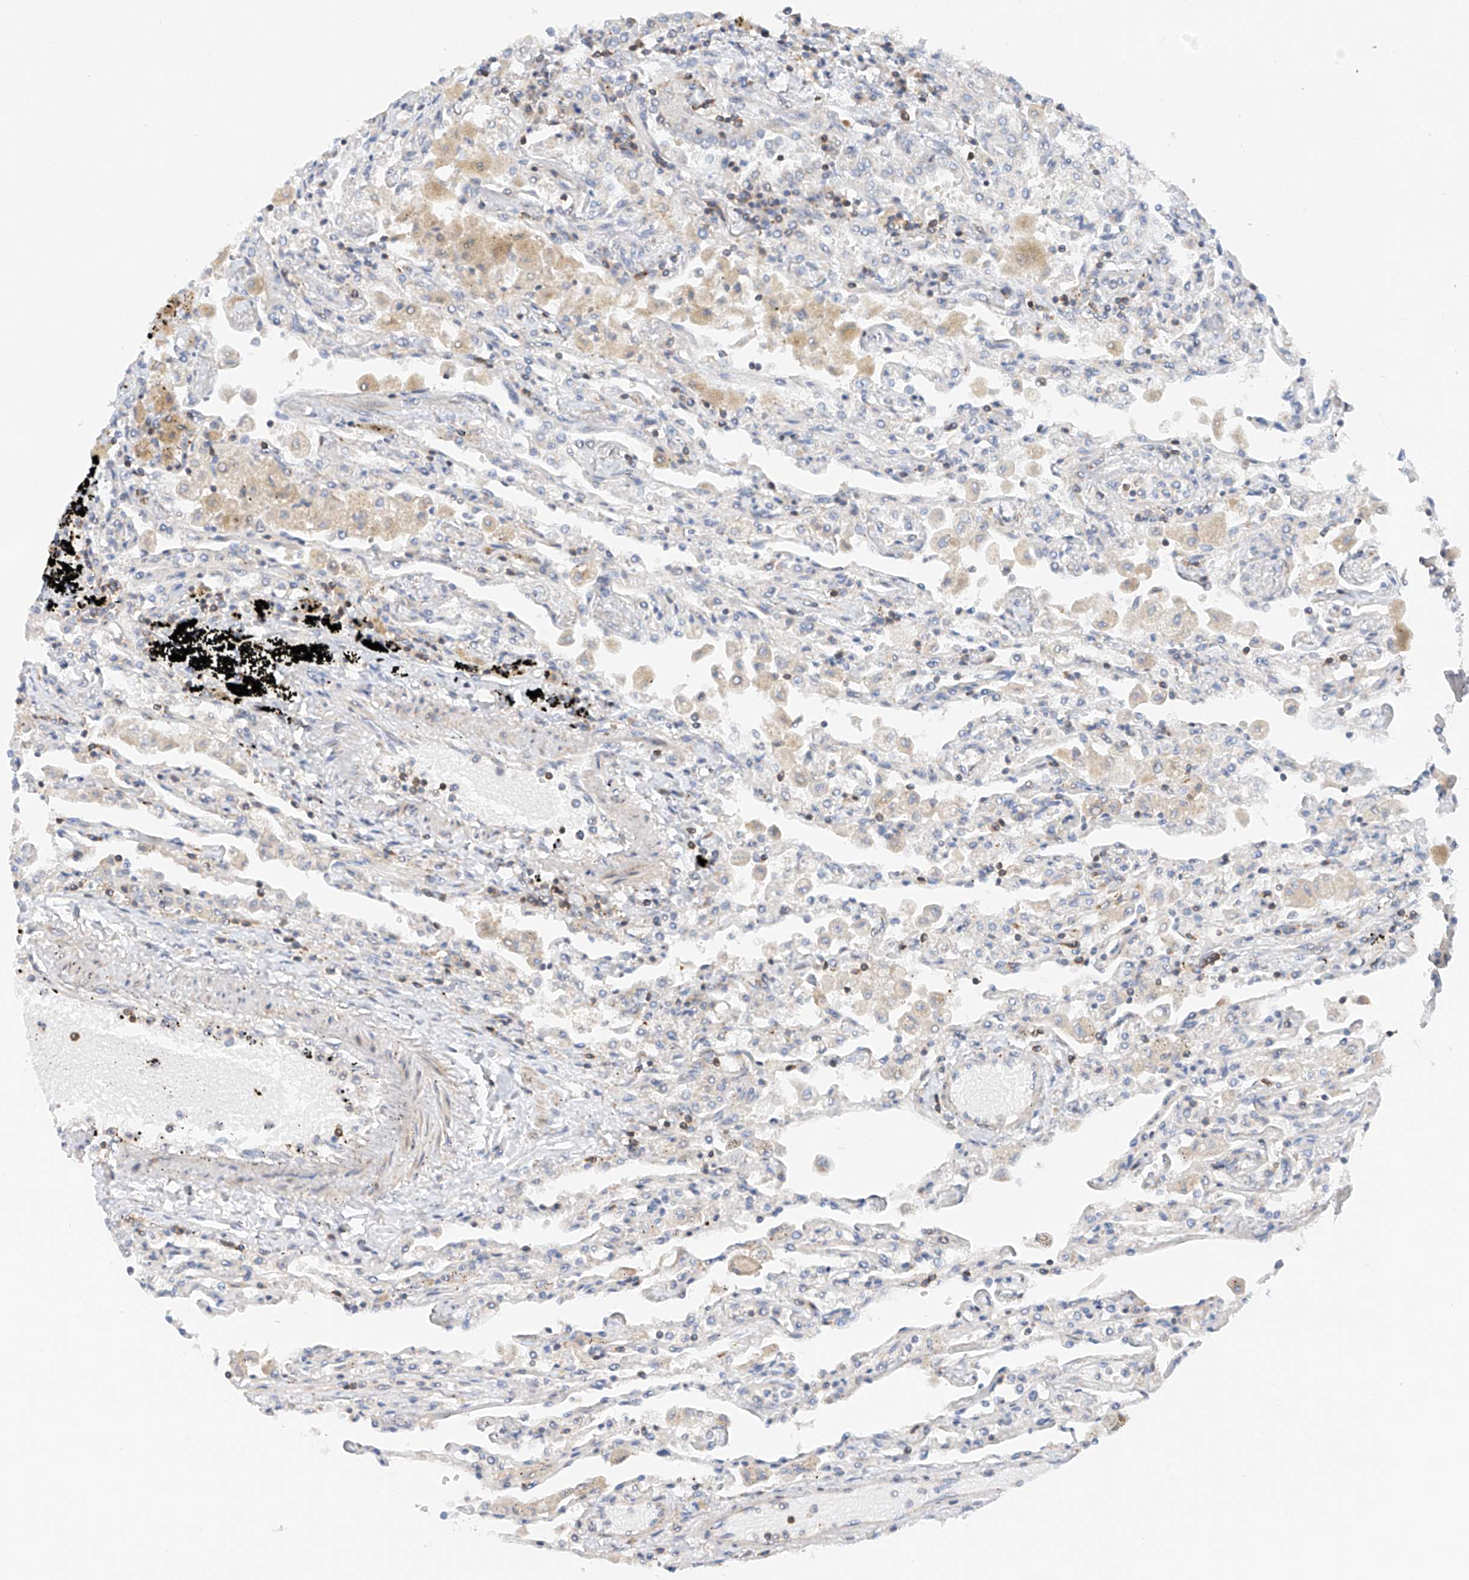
{"staining": {"intensity": "moderate", "quantity": "<25%", "location": "cytoplasmic/membranous"}, "tissue": "lung", "cell_type": "Alveolar cells", "image_type": "normal", "snomed": [{"axis": "morphology", "description": "Normal tissue, NOS"}, {"axis": "topography", "description": "Bronchus"}, {"axis": "topography", "description": "Lung"}], "caption": "IHC (DAB) staining of normal human lung shows moderate cytoplasmic/membranous protein positivity in approximately <25% of alveolar cells.", "gene": "MFN2", "patient": {"sex": "female", "age": 49}}